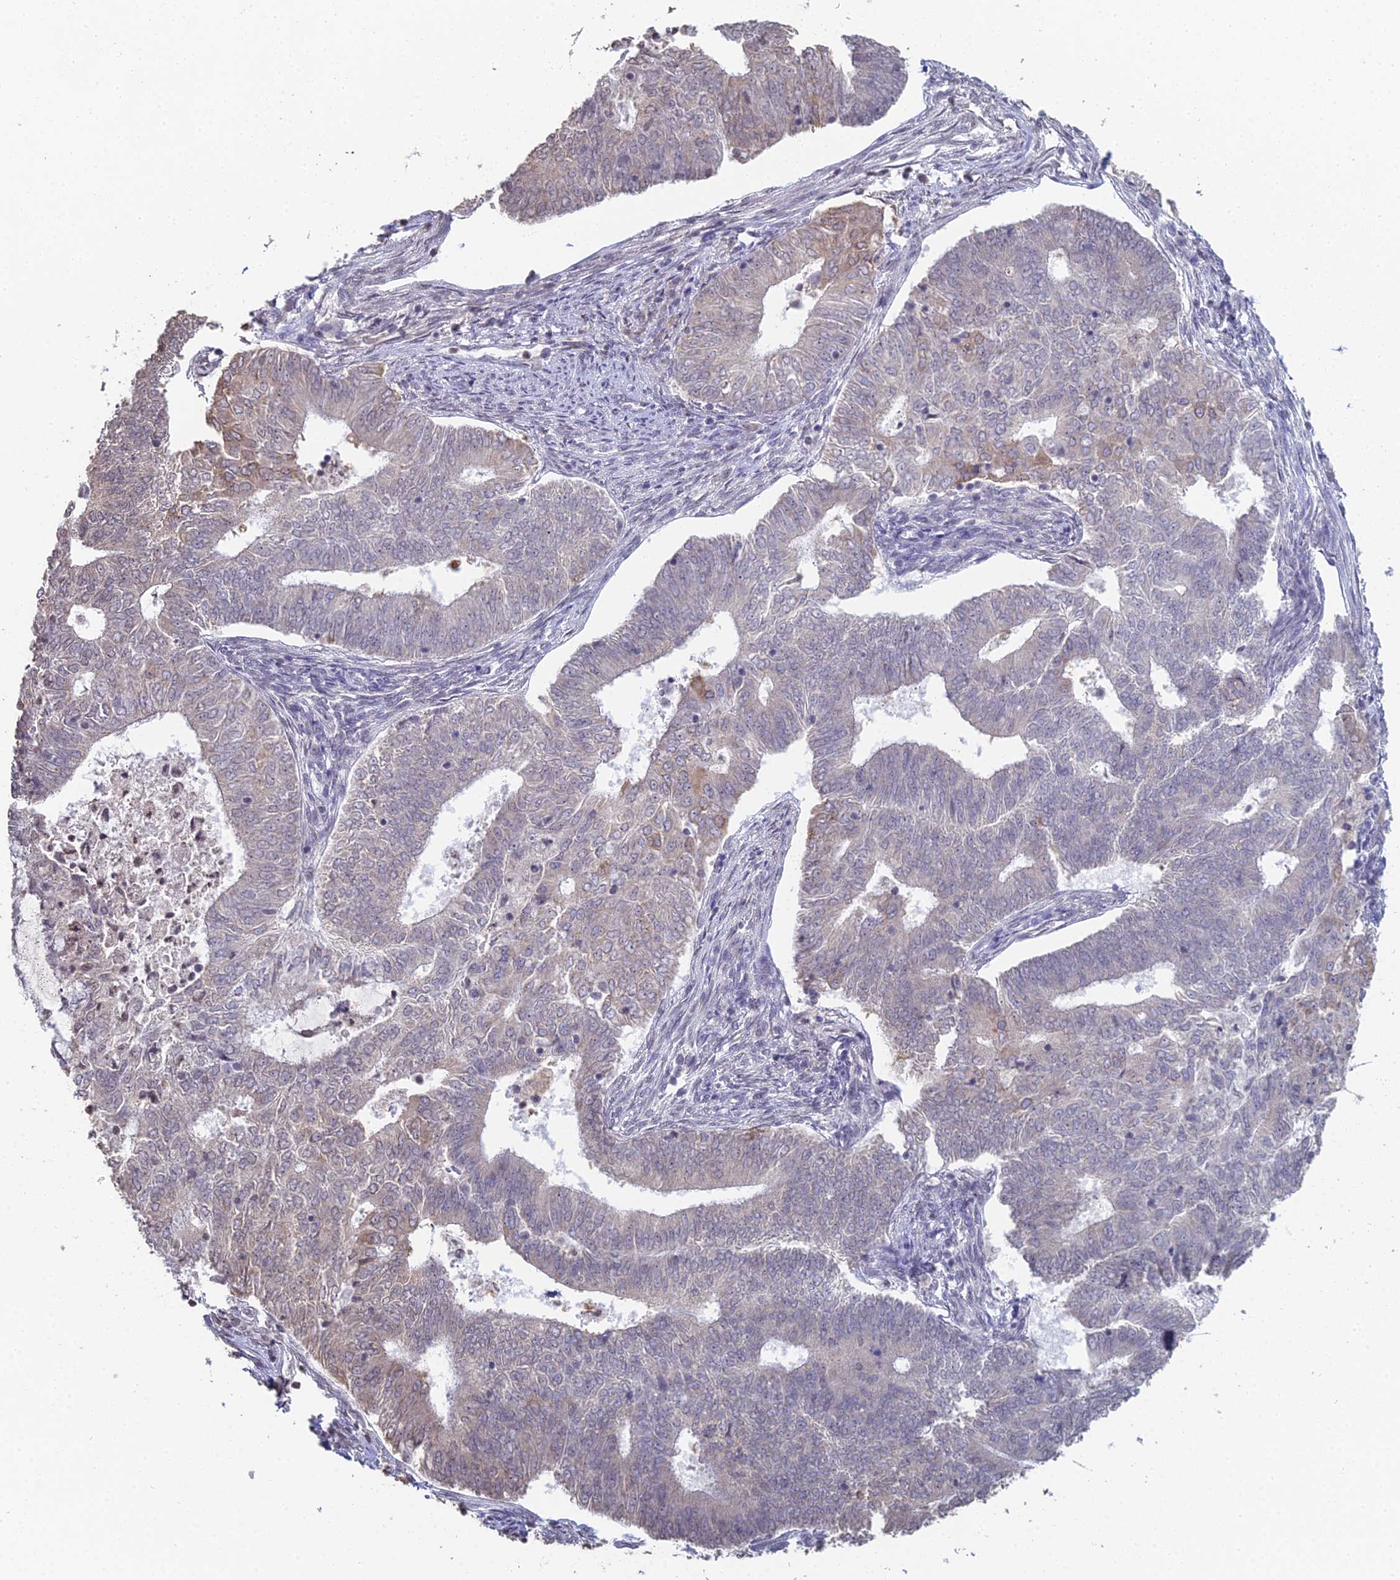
{"staining": {"intensity": "weak", "quantity": "<25%", "location": "cytoplasmic/membranous"}, "tissue": "endometrial cancer", "cell_type": "Tumor cells", "image_type": "cancer", "snomed": [{"axis": "morphology", "description": "Adenocarcinoma, NOS"}, {"axis": "topography", "description": "Endometrium"}], "caption": "An IHC photomicrograph of endometrial cancer (adenocarcinoma) is shown. There is no staining in tumor cells of endometrial cancer (adenocarcinoma).", "gene": "PRR22", "patient": {"sex": "female", "age": 62}}